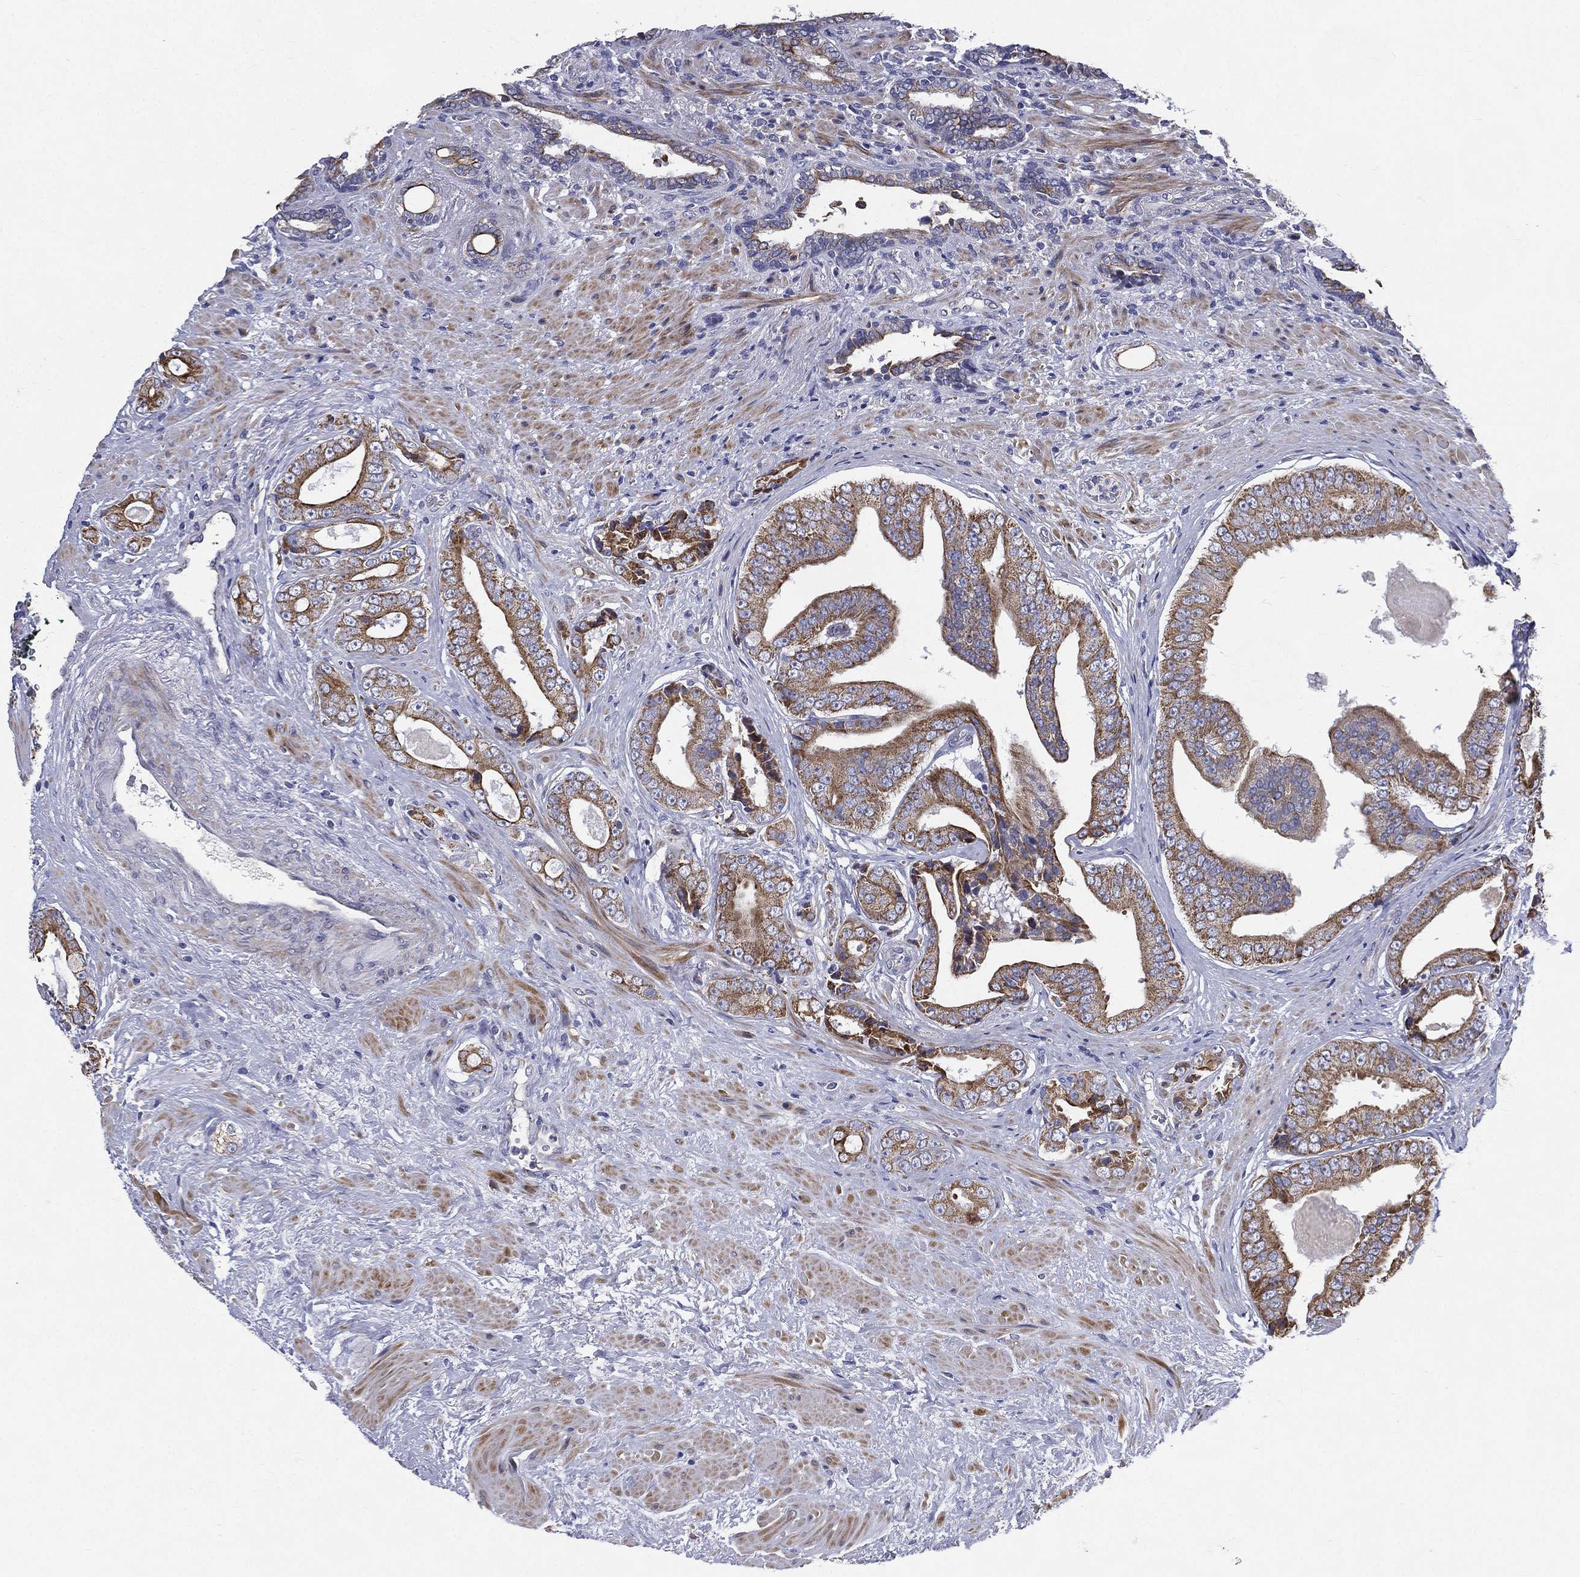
{"staining": {"intensity": "strong", "quantity": "<25%", "location": "cytoplasmic/membranous"}, "tissue": "prostate cancer", "cell_type": "Tumor cells", "image_type": "cancer", "snomed": [{"axis": "morphology", "description": "Adenocarcinoma, Low grade"}, {"axis": "topography", "description": "Prostate and seminal vesicle, NOS"}], "caption": "This micrograph exhibits prostate low-grade adenocarcinoma stained with IHC to label a protein in brown. The cytoplasmic/membranous of tumor cells show strong positivity for the protein. Nuclei are counter-stained blue.", "gene": "PWWP3A", "patient": {"sex": "male", "age": 61}}